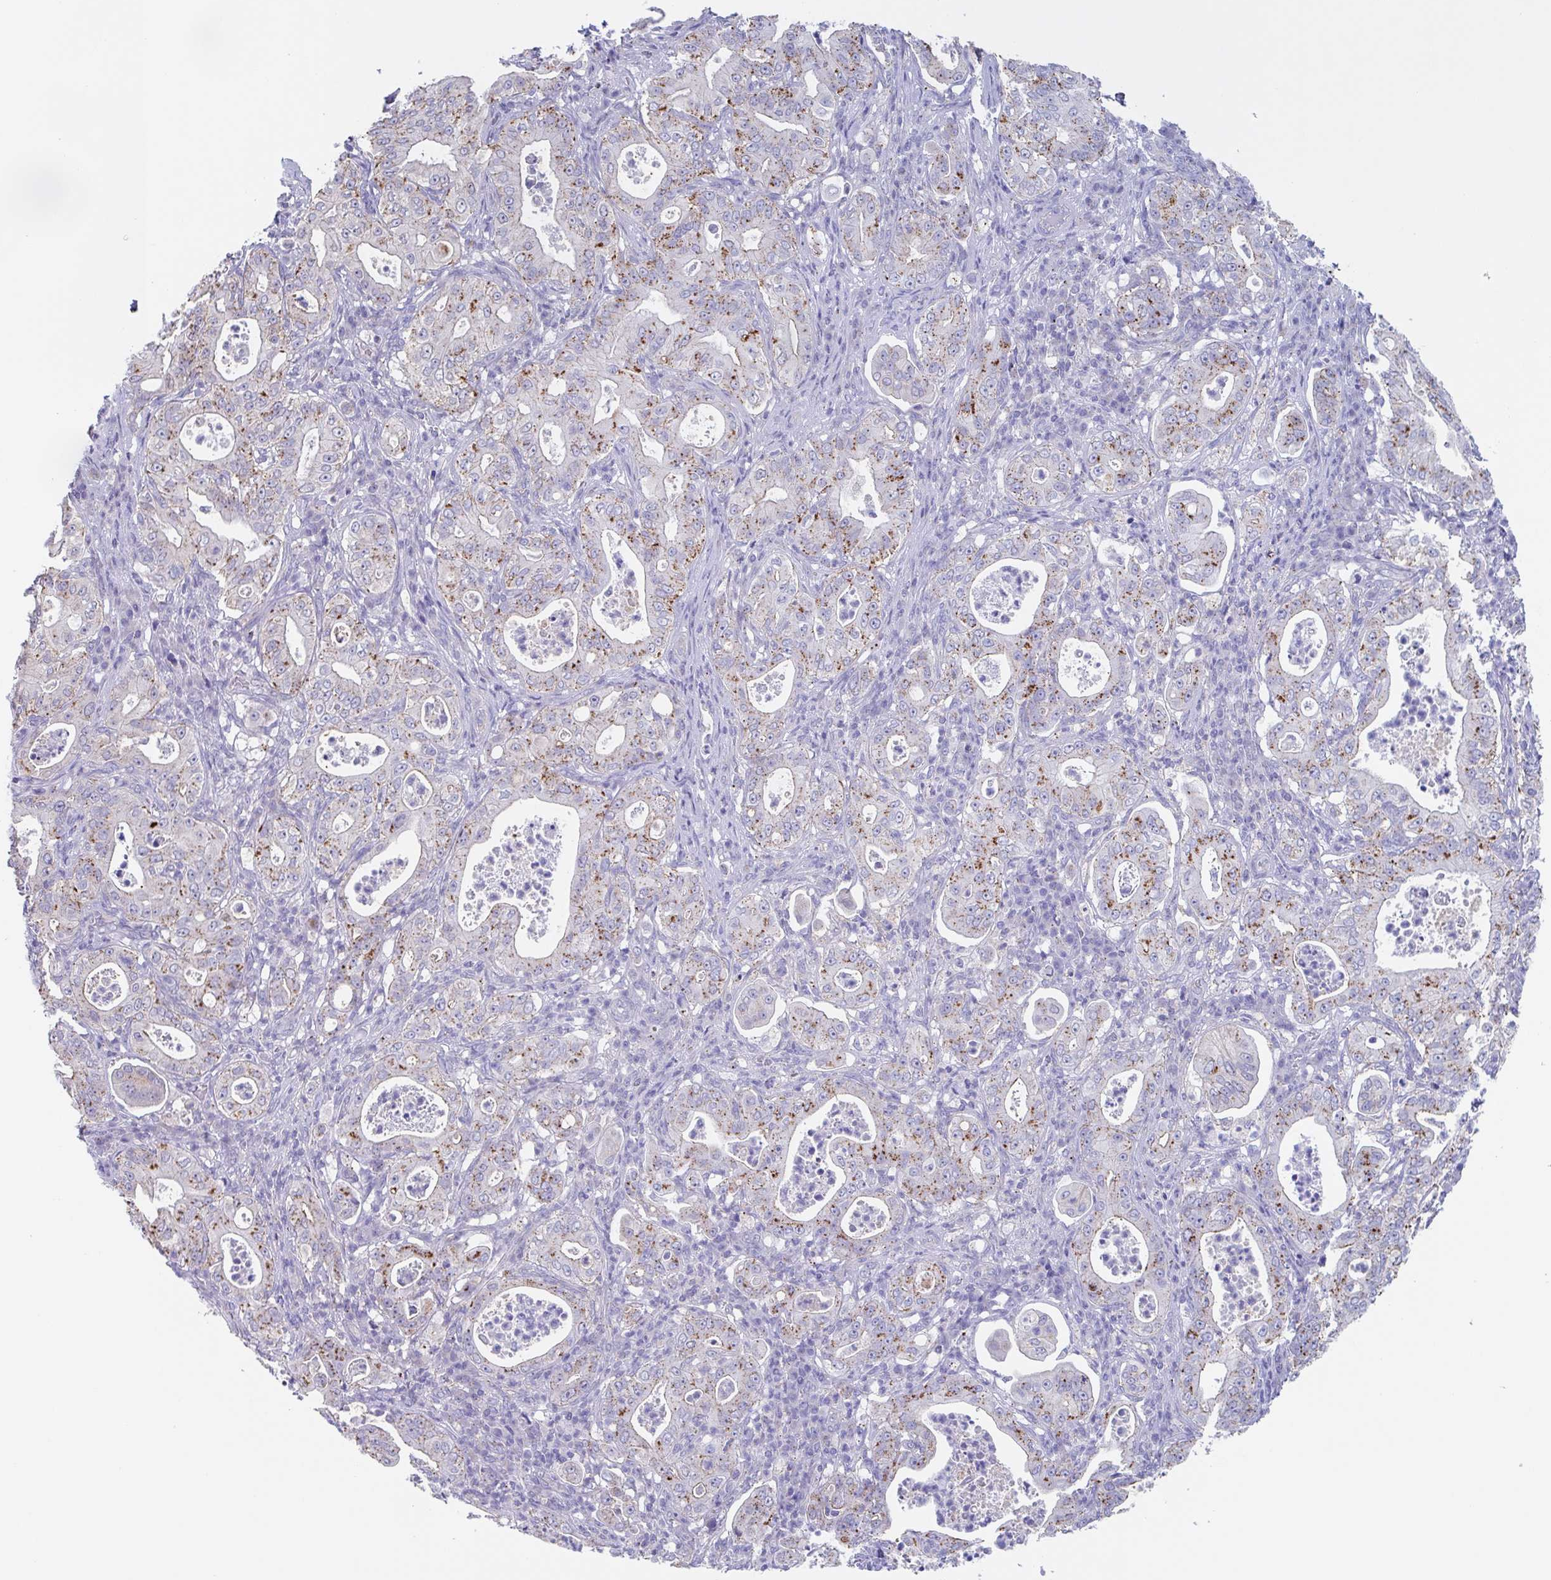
{"staining": {"intensity": "moderate", "quantity": "25%-75%", "location": "cytoplasmic/membranous"}, "tissue": "pancreatic cancer", "cell_type": "Tumor cells", "image_type": "cancer", "snomed": [{"axis": "morphology", "description": "Adenocarcinoma, NOS"}, {"axis": "topography", "description": "Pancreas"}], "caption": "About 25%-75% of tumor cells in human adenocarcinoma (pancreatic) show moderate cytoplasmic/membranous protein expression as visualized by brown immunohistochemical staining.", "gene": "CHMP5", "patient": {"sex": "male", "age": 71}}